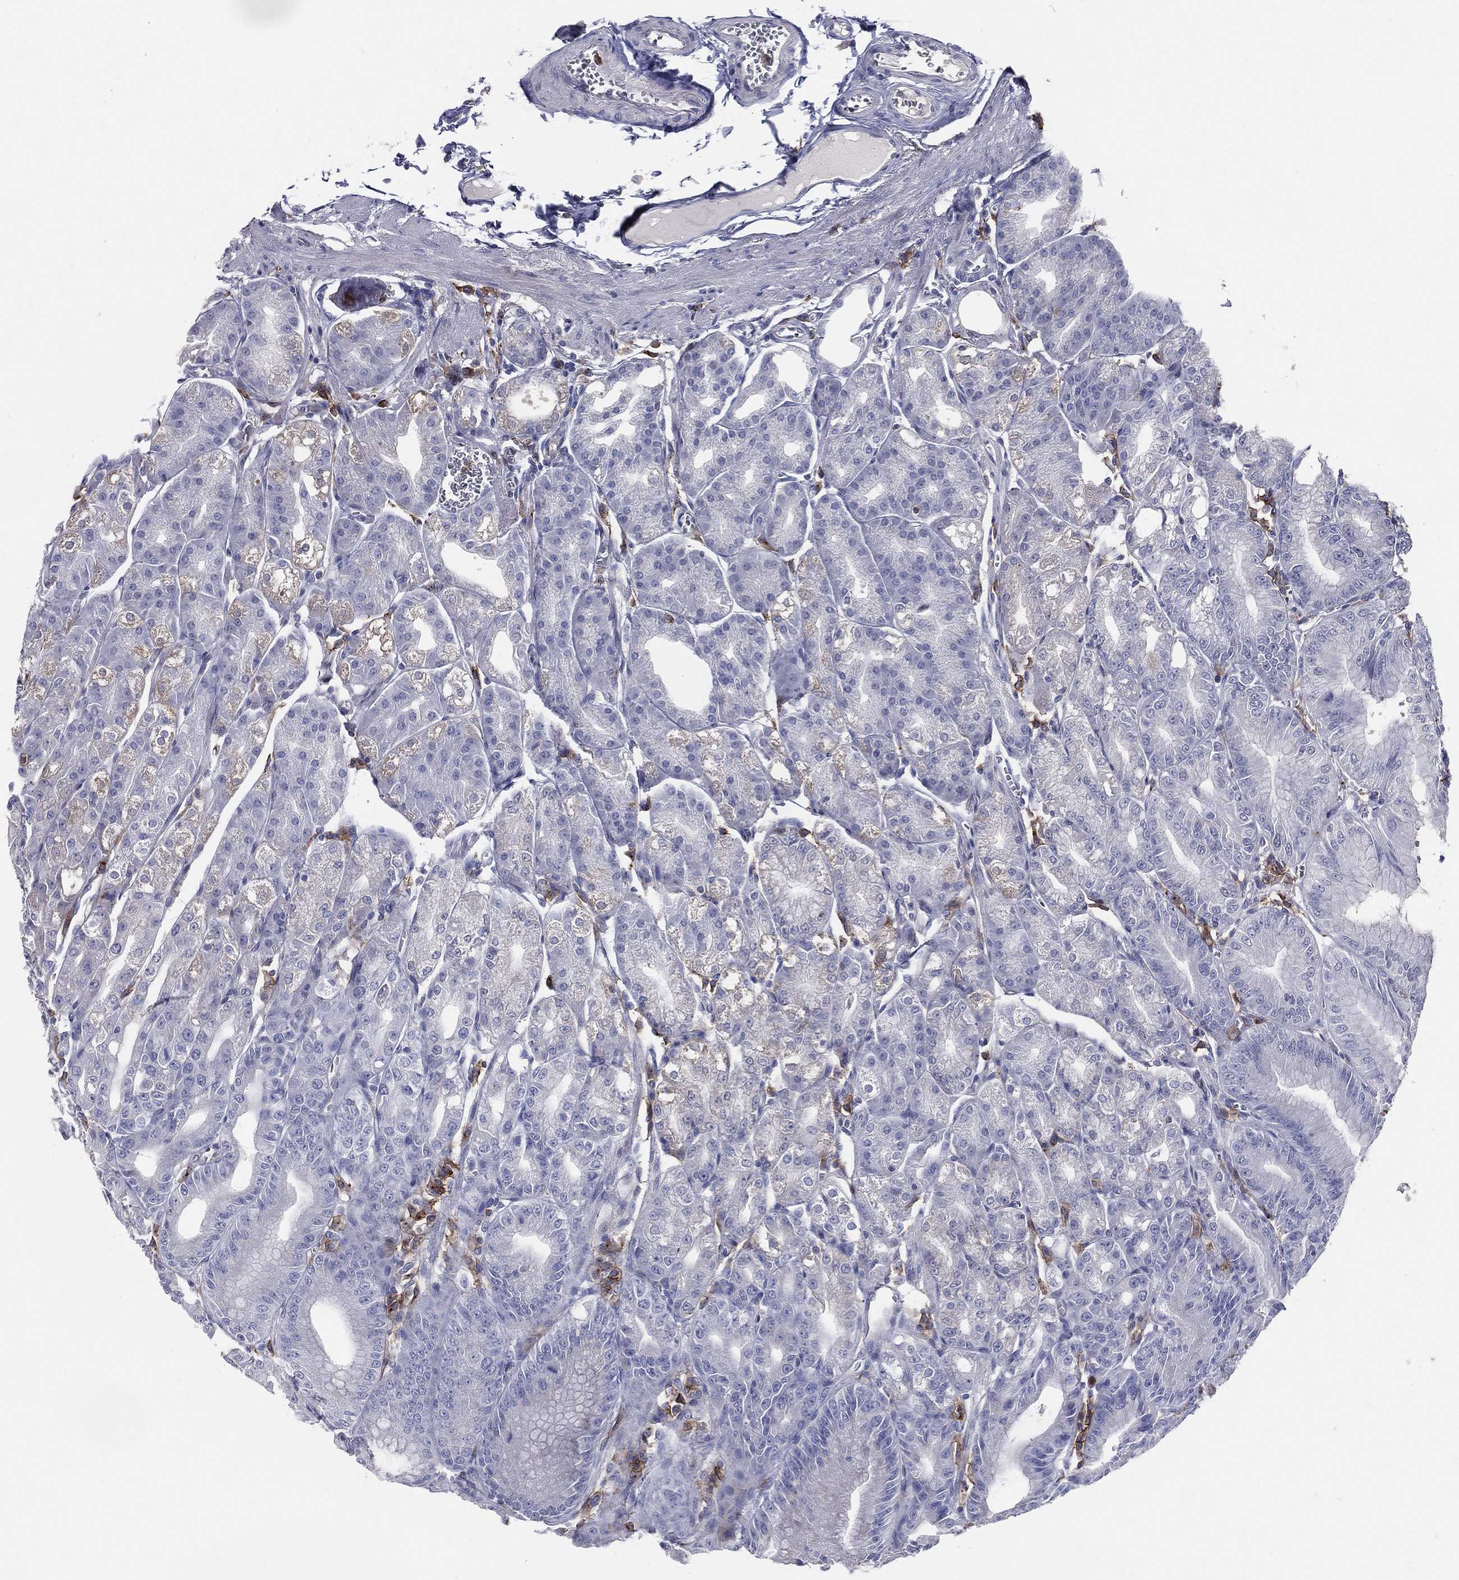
{"staining": {"intensity": "weak", "quantity": "<25%", "location": "cytoplasmic/membranous"}, "tissue": "stomach", "cell_type": "Glandular cells", "image_type": "normal", "snomed": [{"axis": "morphology", "description": "Normal tissue, NOS"}, {"axis": "topography", "description": "Stomach"}], "caption": "Immunohistochemistry (IHC) histopathology image of unremarkable stomach stained for a protein (brown), which shows no staining in glandular cells.", "gene": "EVI2B", "patient": {"sex": "male", "age": 71}}